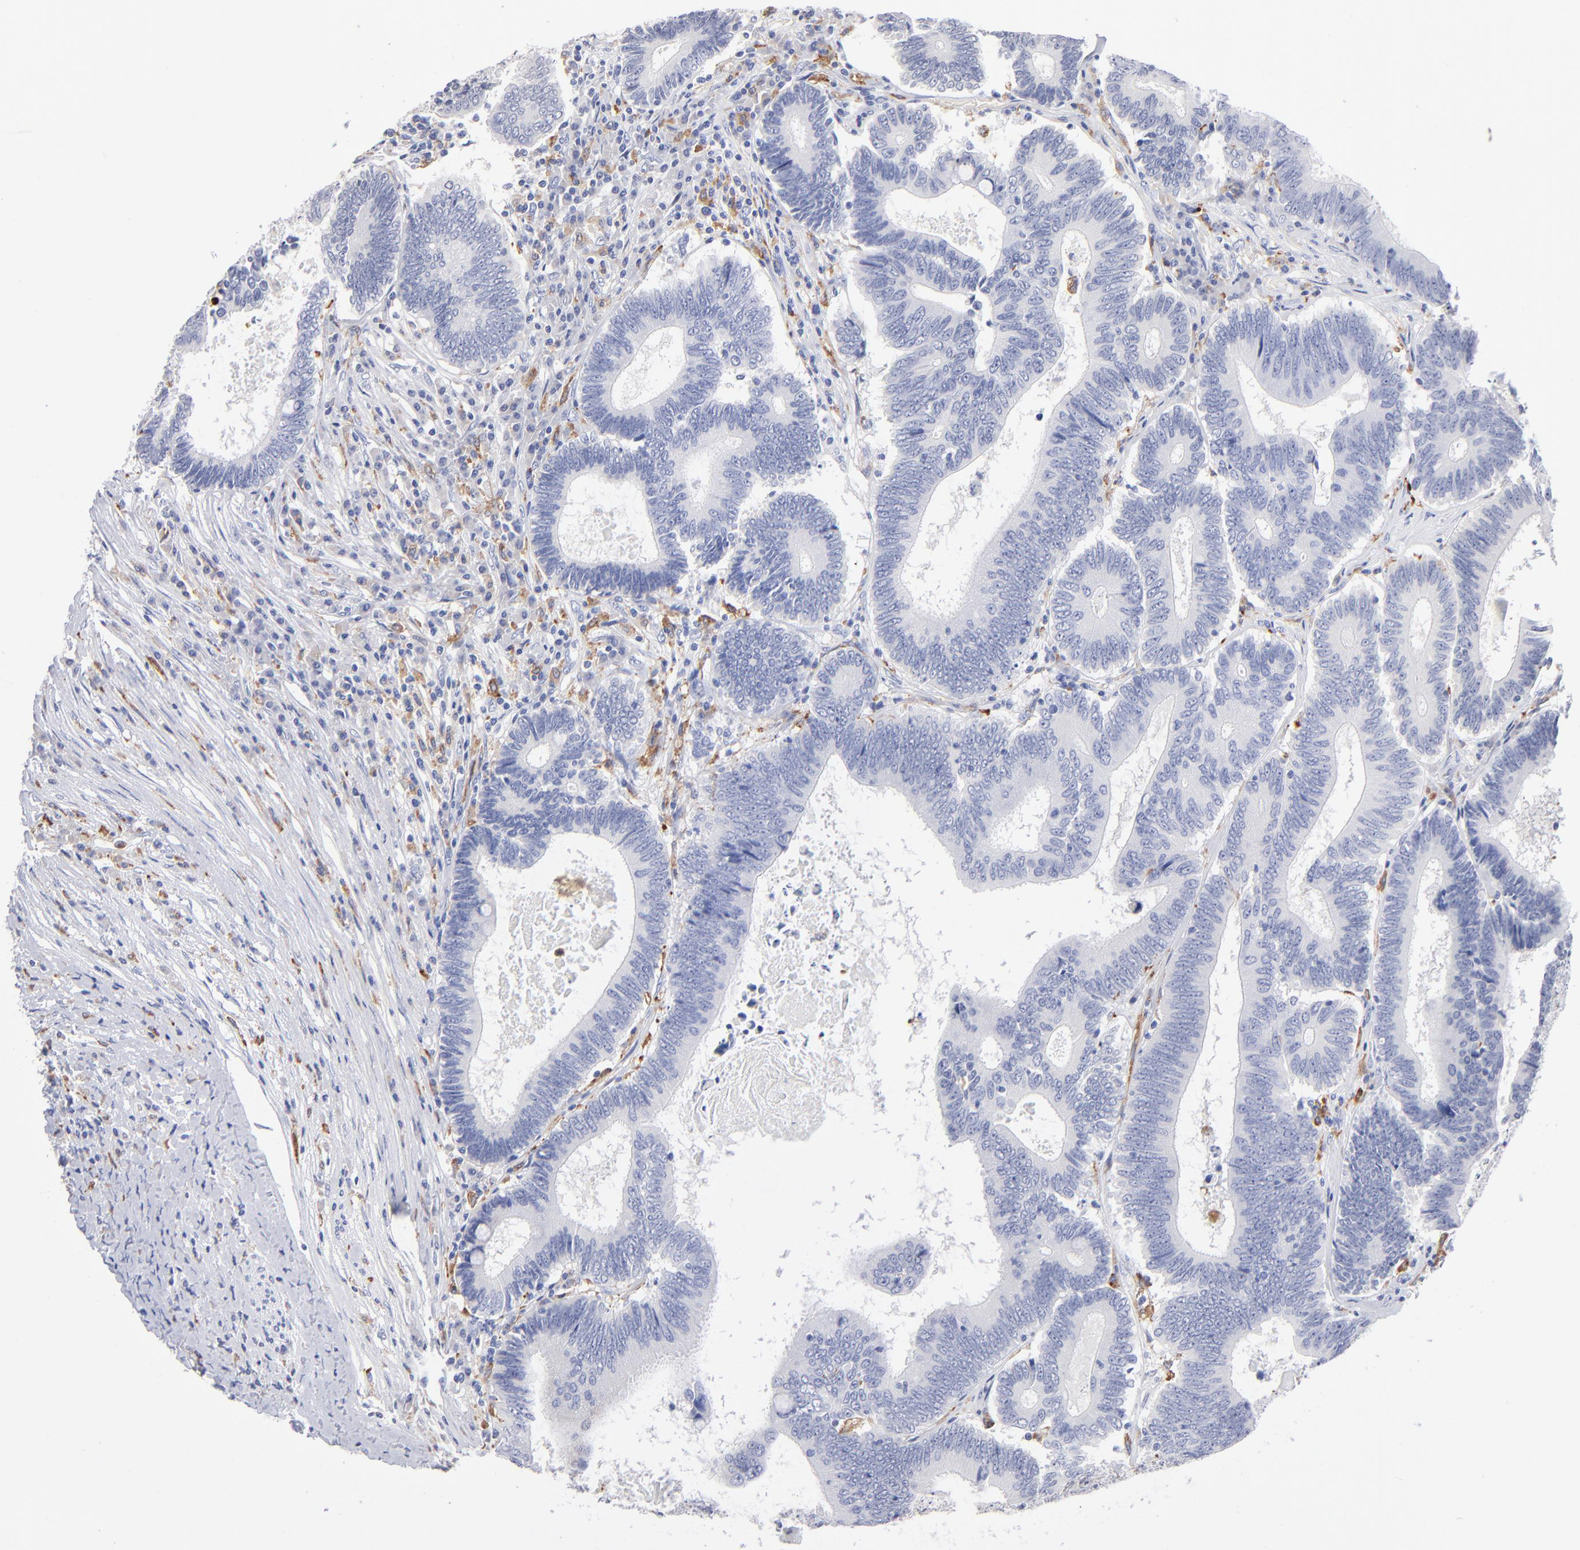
{"staining": {"intensity": "negative", "quantity": "none", "location": "none"}, "tissue": "colorectal cancer", "cell_type": "Tumor cells", "image_type": "cancer", "snomed": [{"axis": "morphology", "description": "Adenocarcinoma, NOS"}, {"axis": "topography", "description": "Colon"}], "caption": "Protein analysis of colorectal adenocarcinoma displays no significant positivity in tumor cells.", "gene": "CD180", "patient": {"sex": "female", "age": 78}}